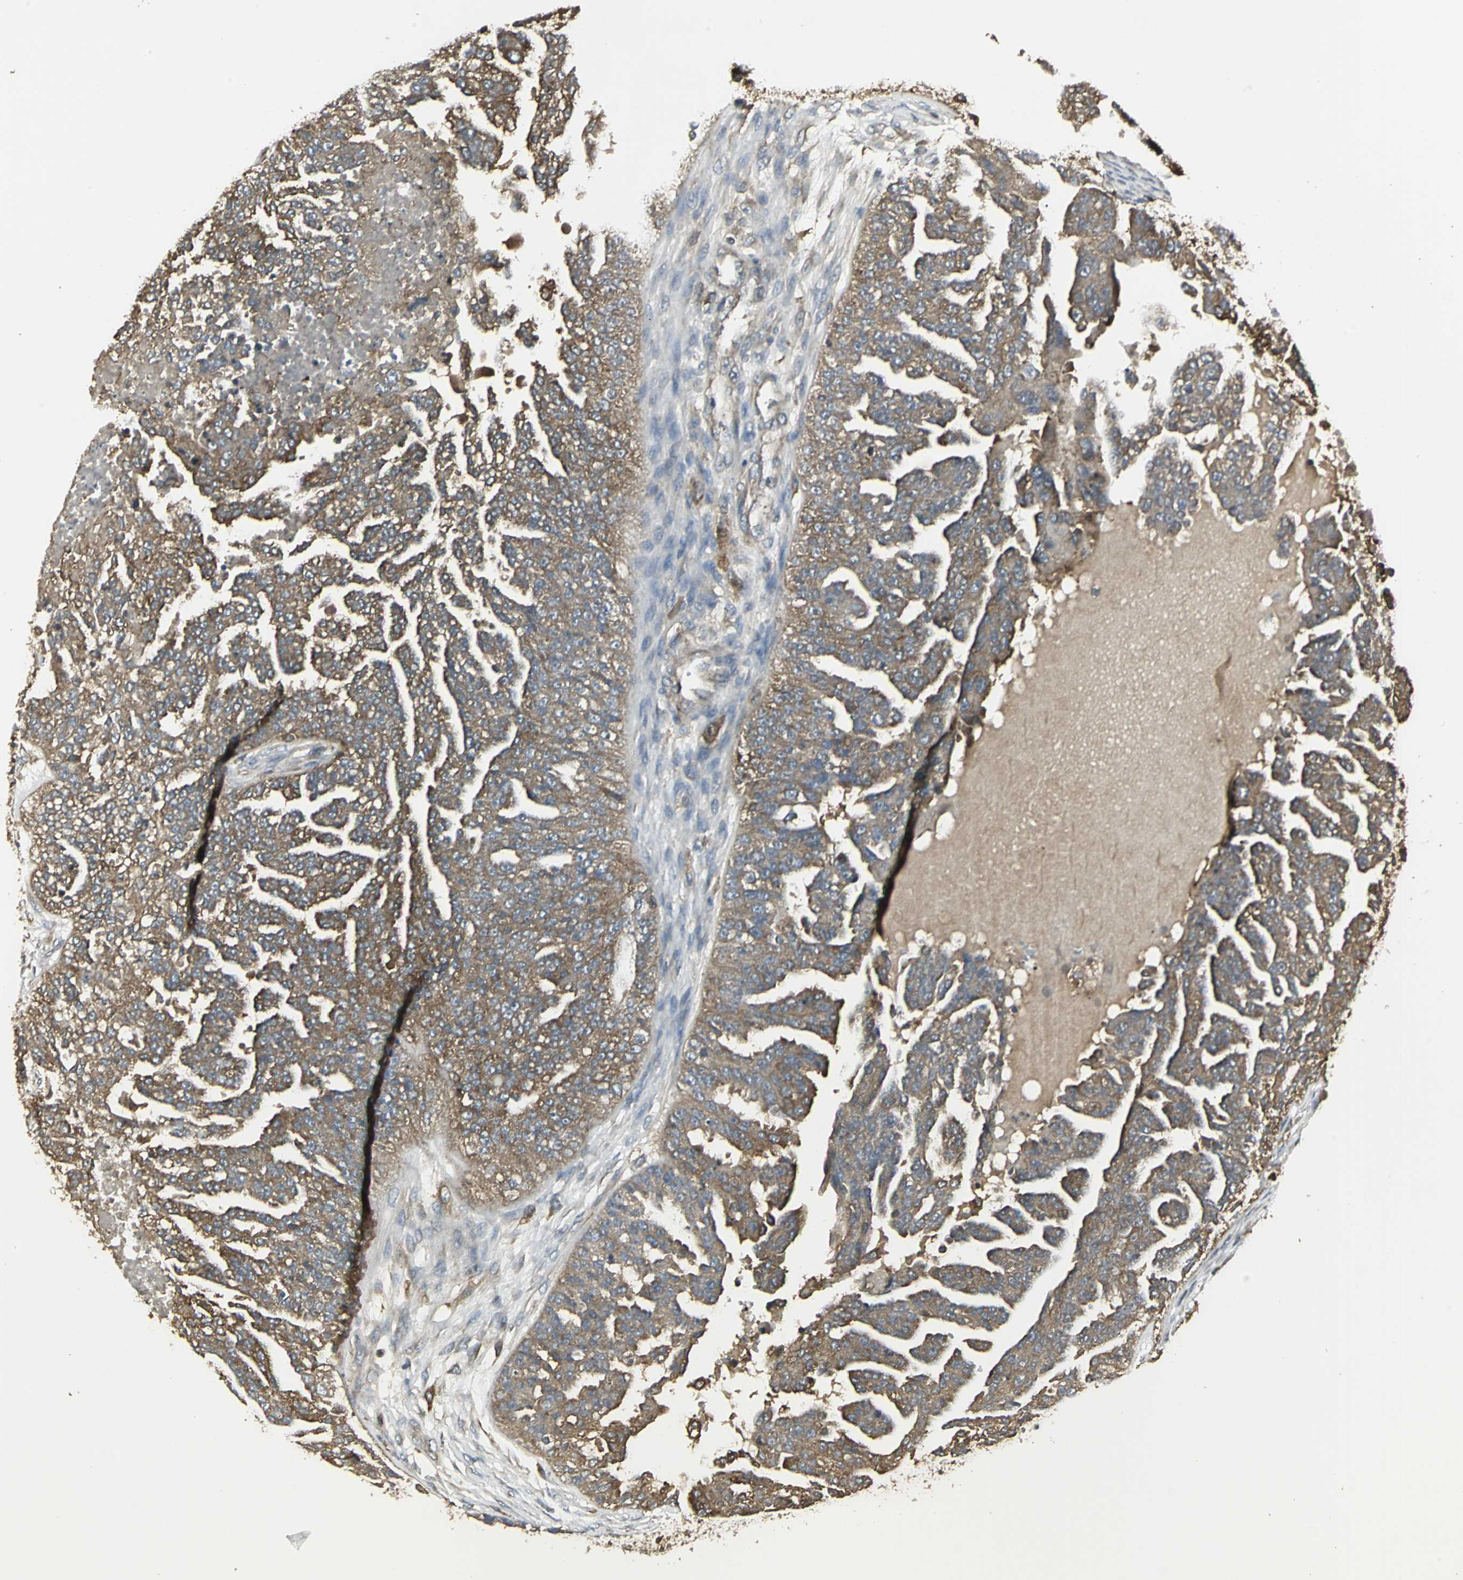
{"staining": {"intensity": "moderate", "quantity": ">75%", "location": "cytoplasmic/membranous"}, "tissue": "ovarian cancer", "cell_type": "Tumor cells", "image_type": "cancer", "snomed": [{"axis": "morphology", "description": "Carcinoma, NOS"}, {"axis": "topography", "description": "Soft tissue"}, {"axis": "topography", "description": "Ovary"}], "caption": "A brown stain shows moderate cytoplasmic/membranous positivity of a protein in human ovarian cancer tumor cells. (brown staining indicates protein expression, while blue staining denotes nuclei).", "gene": "PRXL2B", "patient": {"sex": "female", "age": 54}}